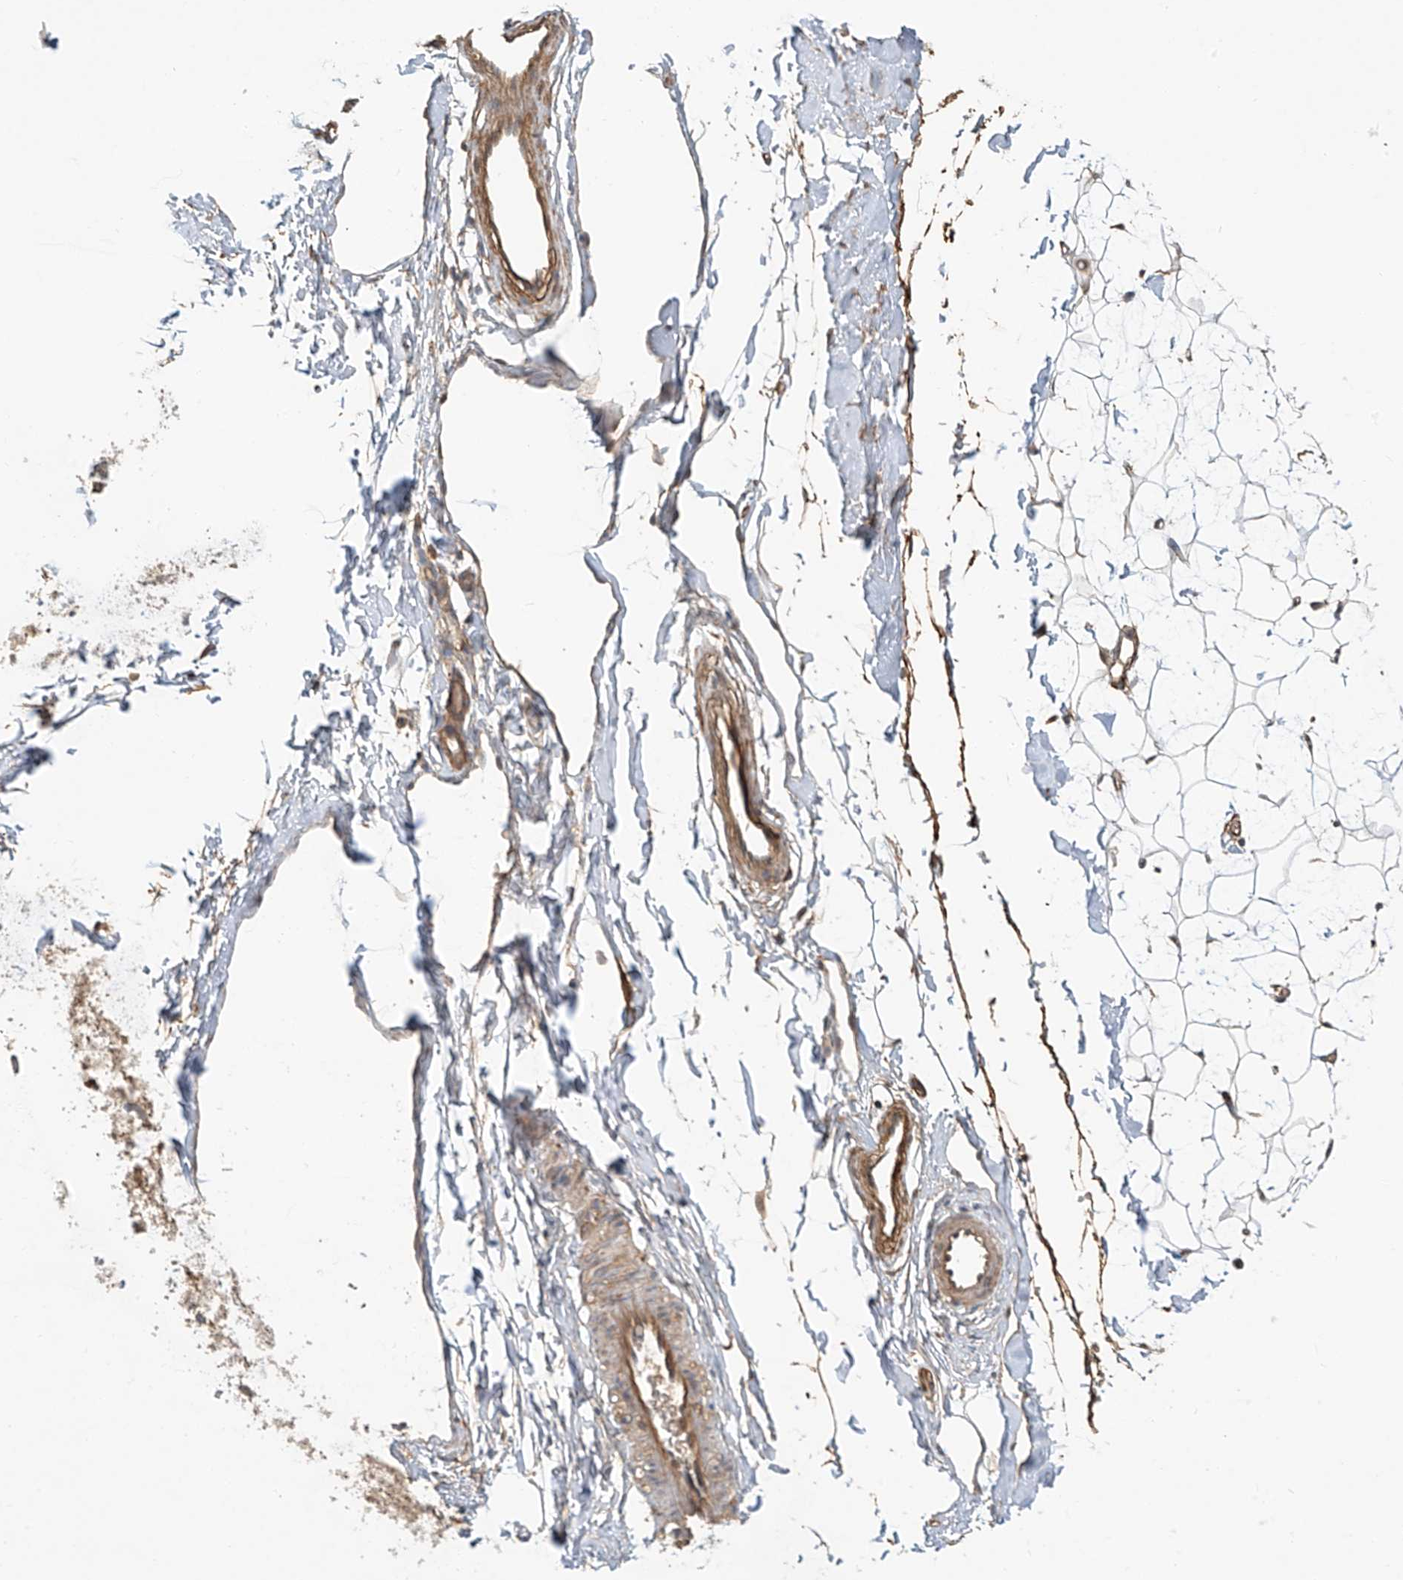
{"staining": {"intensity": "negative", "quantity": "none", "location": "none"}, "tissue": "adipose tissue", "cell_type": "Adipocytes", "image_type": "normal", "snomed": [{"axis": "morphology", "description": "Normal tissue, NOS"}, {"axis": "topography", "description": "Breast"}], "caption": "Adipocytes show no significant staining in benign adipose tissue. (Brightfield microscopy of DAB immunohistochemistry (IHC) at high magnification).", "gene": "CSMD3", "patient": {"sex": "female", "age": 23}}